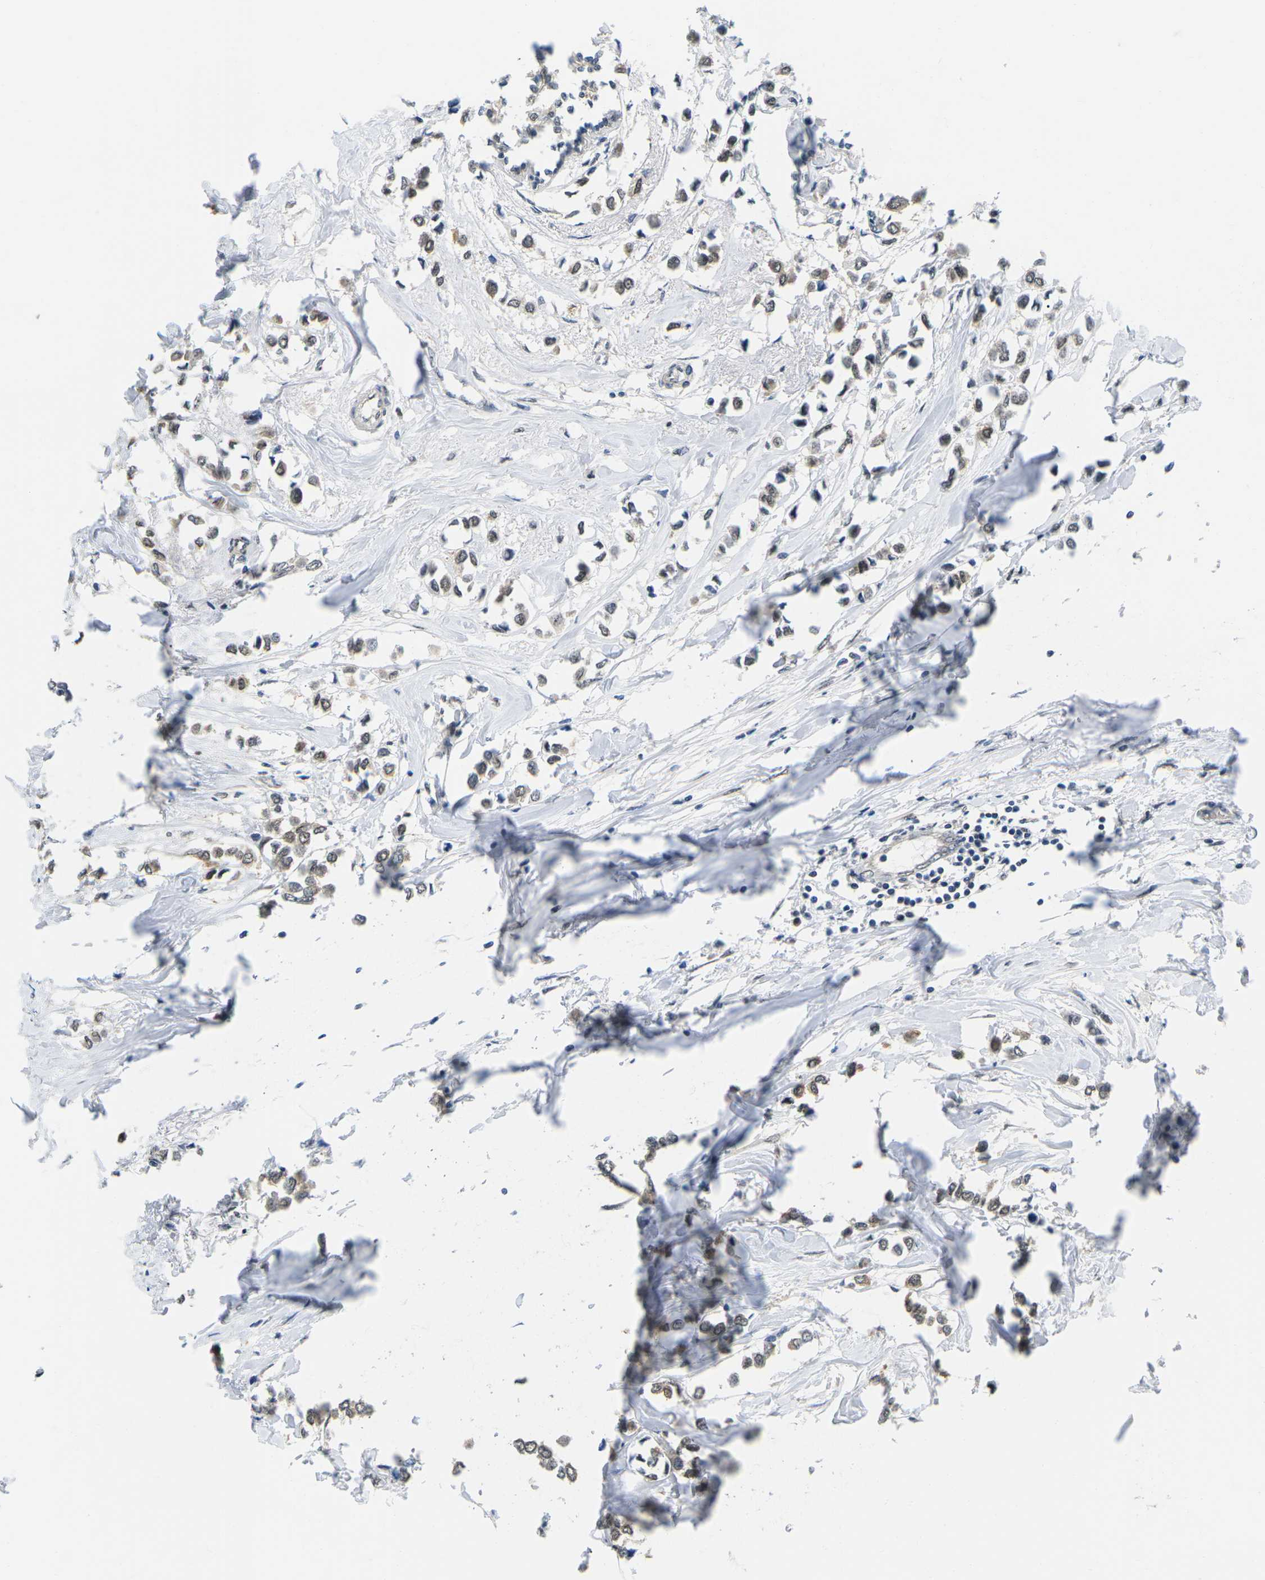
{"staining": {"intensity": "moderate", "quantity": ">75%", "location": "cytoplasmic/membranous,nuclear"}, "tissue": "breast cancer", "cell_type": "Tumor cells", "image_type": "cancer", "snomed": [{"axis": "morphology", "description": "Lobular carcinoma"}, {"axis": "topography", "description": "Breast"}], "caption": "Immunohistochemical staining of lobular carcinoma (breast) displays medium levels of moderate cytoplasmic/membranous and nuclear positivity in approximately >75% of tumor cells. Nuclei are stained in blue.", "gene": "UBA7", "patient": {"sex": "female", "age": 51}}